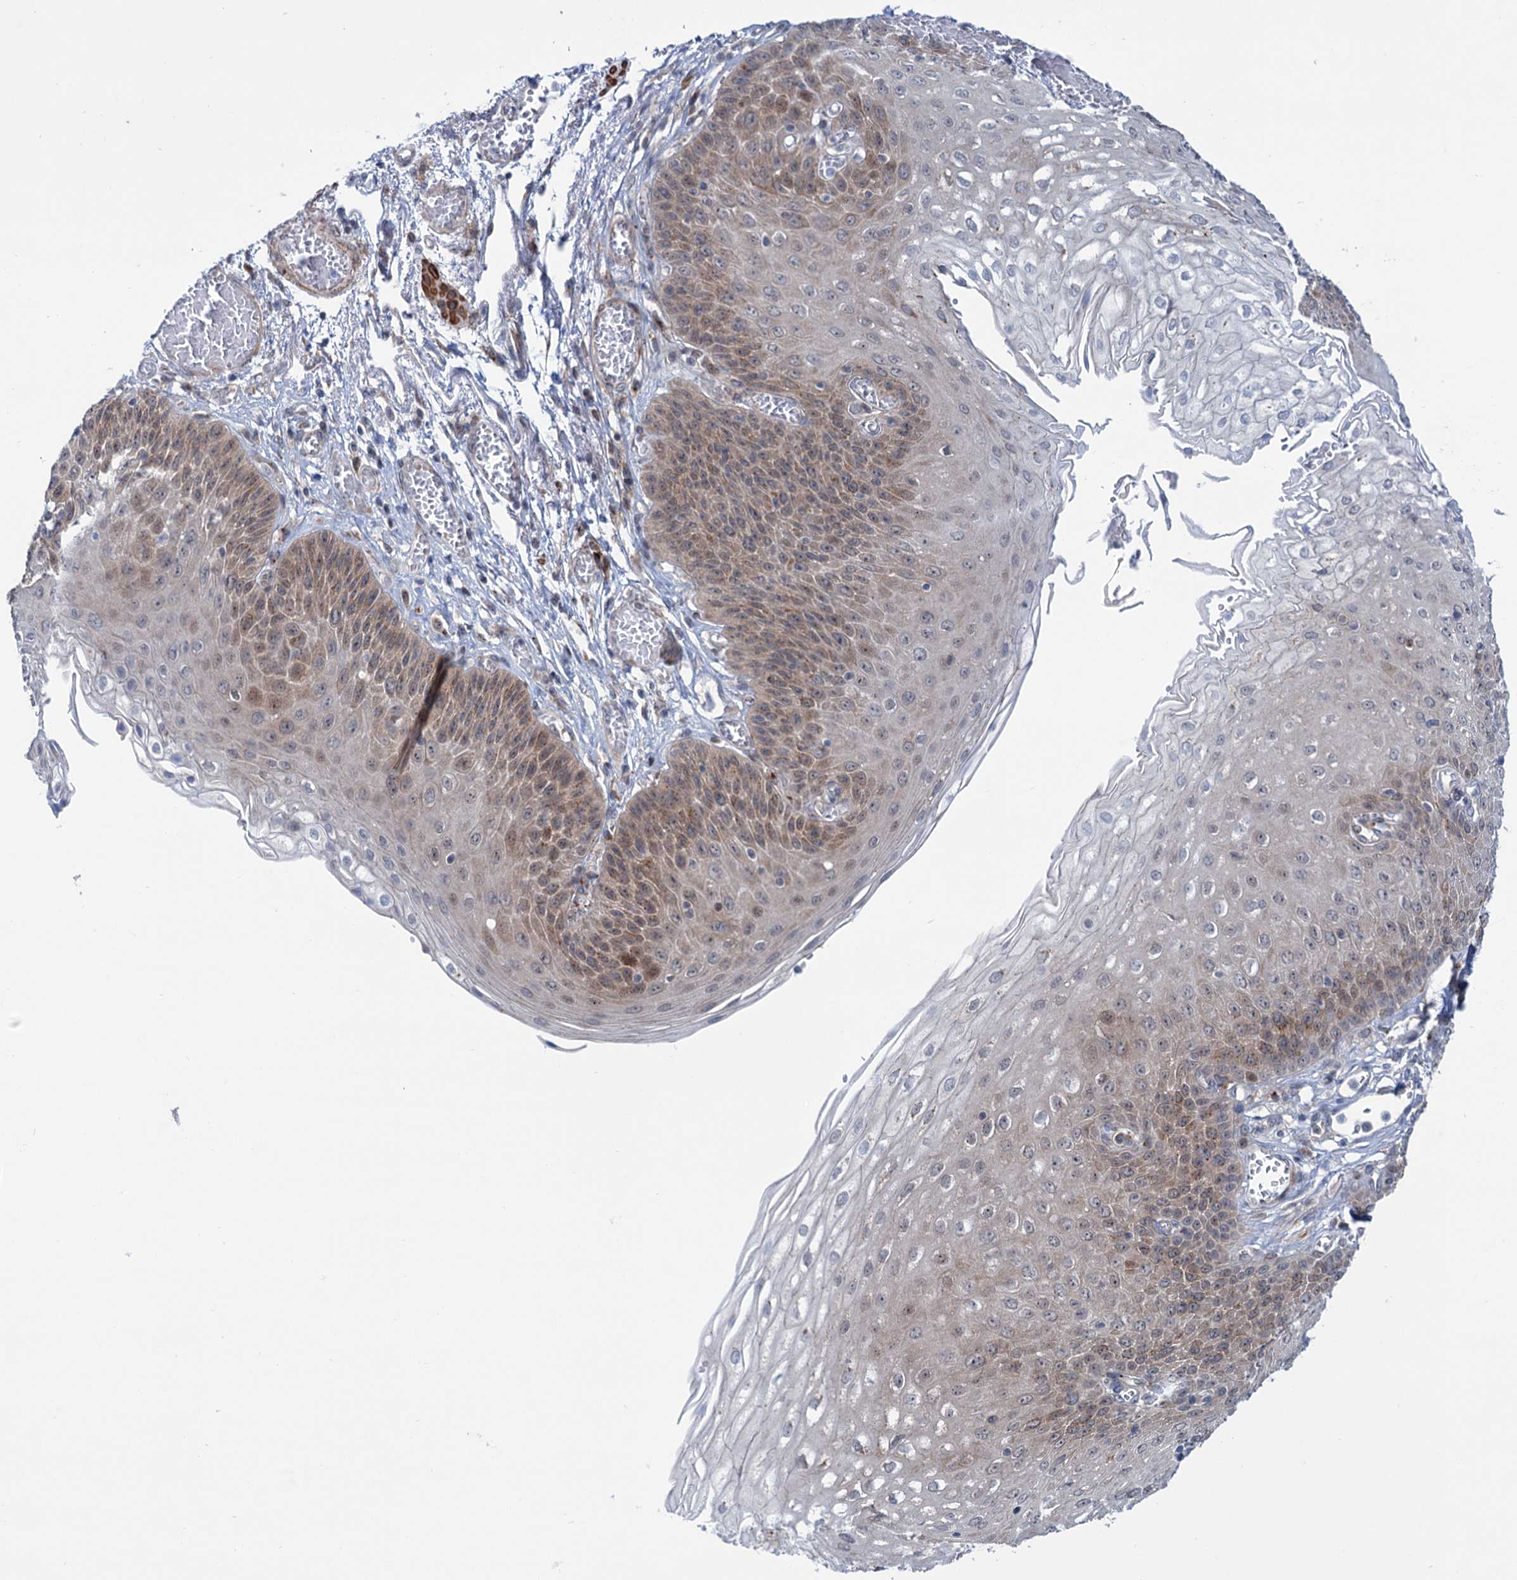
{"staining": {"intensity": "weak", "quantity": "25%-75%", "location": "cytoplasmic/membranous"}, "tissue": "esophagus", "cell_type": "Squamous epithelial cells", "image_type": "normal", "snomed": [{"axis": "morphology", "description": "Normal tissue, NOS"}, {"axis": "topography", "description": "Esophagus"}], "caption": "Squamous epithelial cells demonstrate weak cytoplasmic/membranous expression in approximately 25%-75% of cells in unremarkable esophagus.", "gene": "ELP4", "patient": {"sex": "male", "age": 81}}